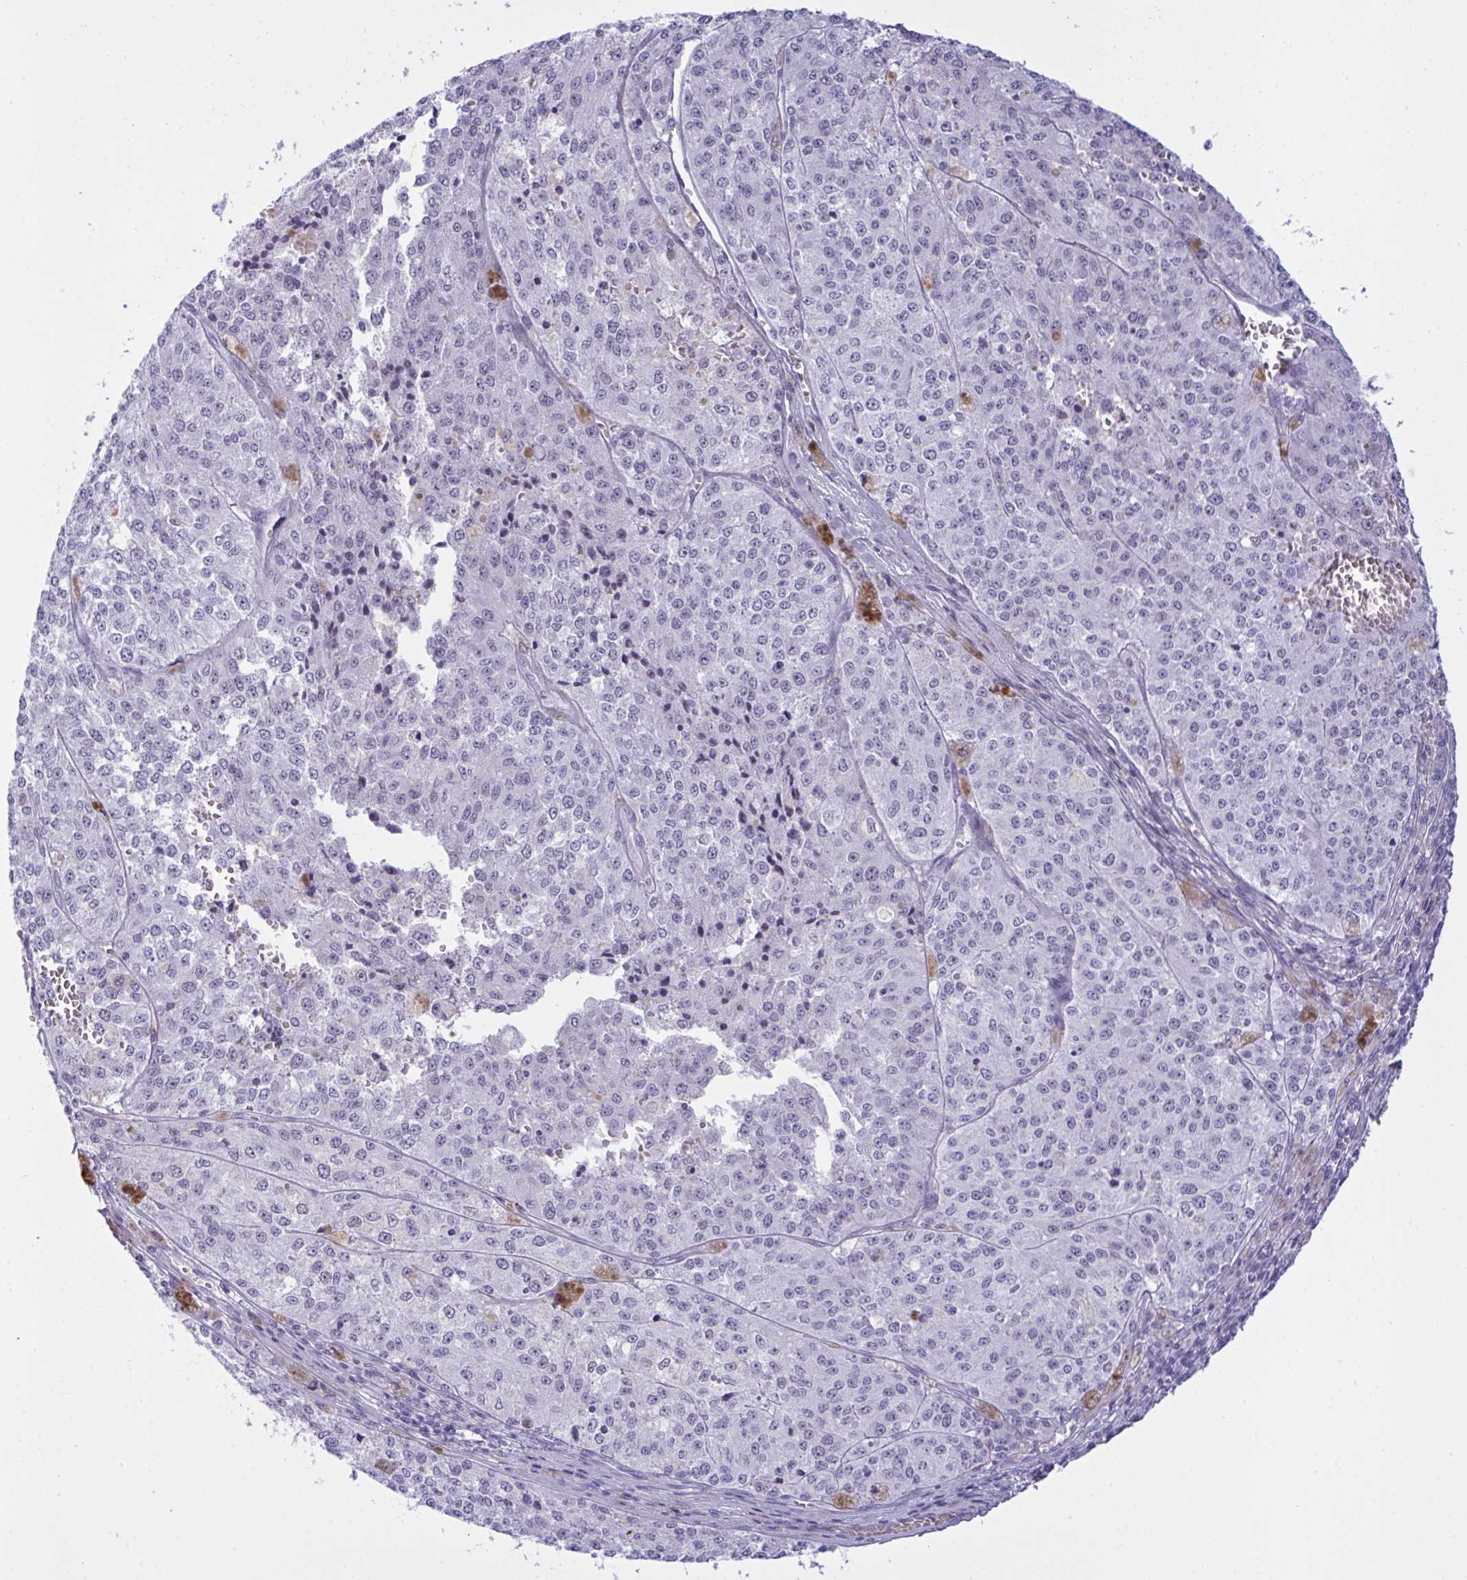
{"staining": {"intensity": "negative", "quantity": "none", "location": "none"}, "tissue": "melanoma", "cell_type": "Tumor cells", "image_type": "cancer", "snomed": [{"axis": "morphology", "description": "Malignant melanoma, Metastatic site"}, {"axis": "topography", "description": "Lymph node"}], "caption": "A micrograph of melanoma stained for a protein displays no brown staining in tumor cells.", "gene": "ELN", "patient": {"sex": "female", "age": 64}}